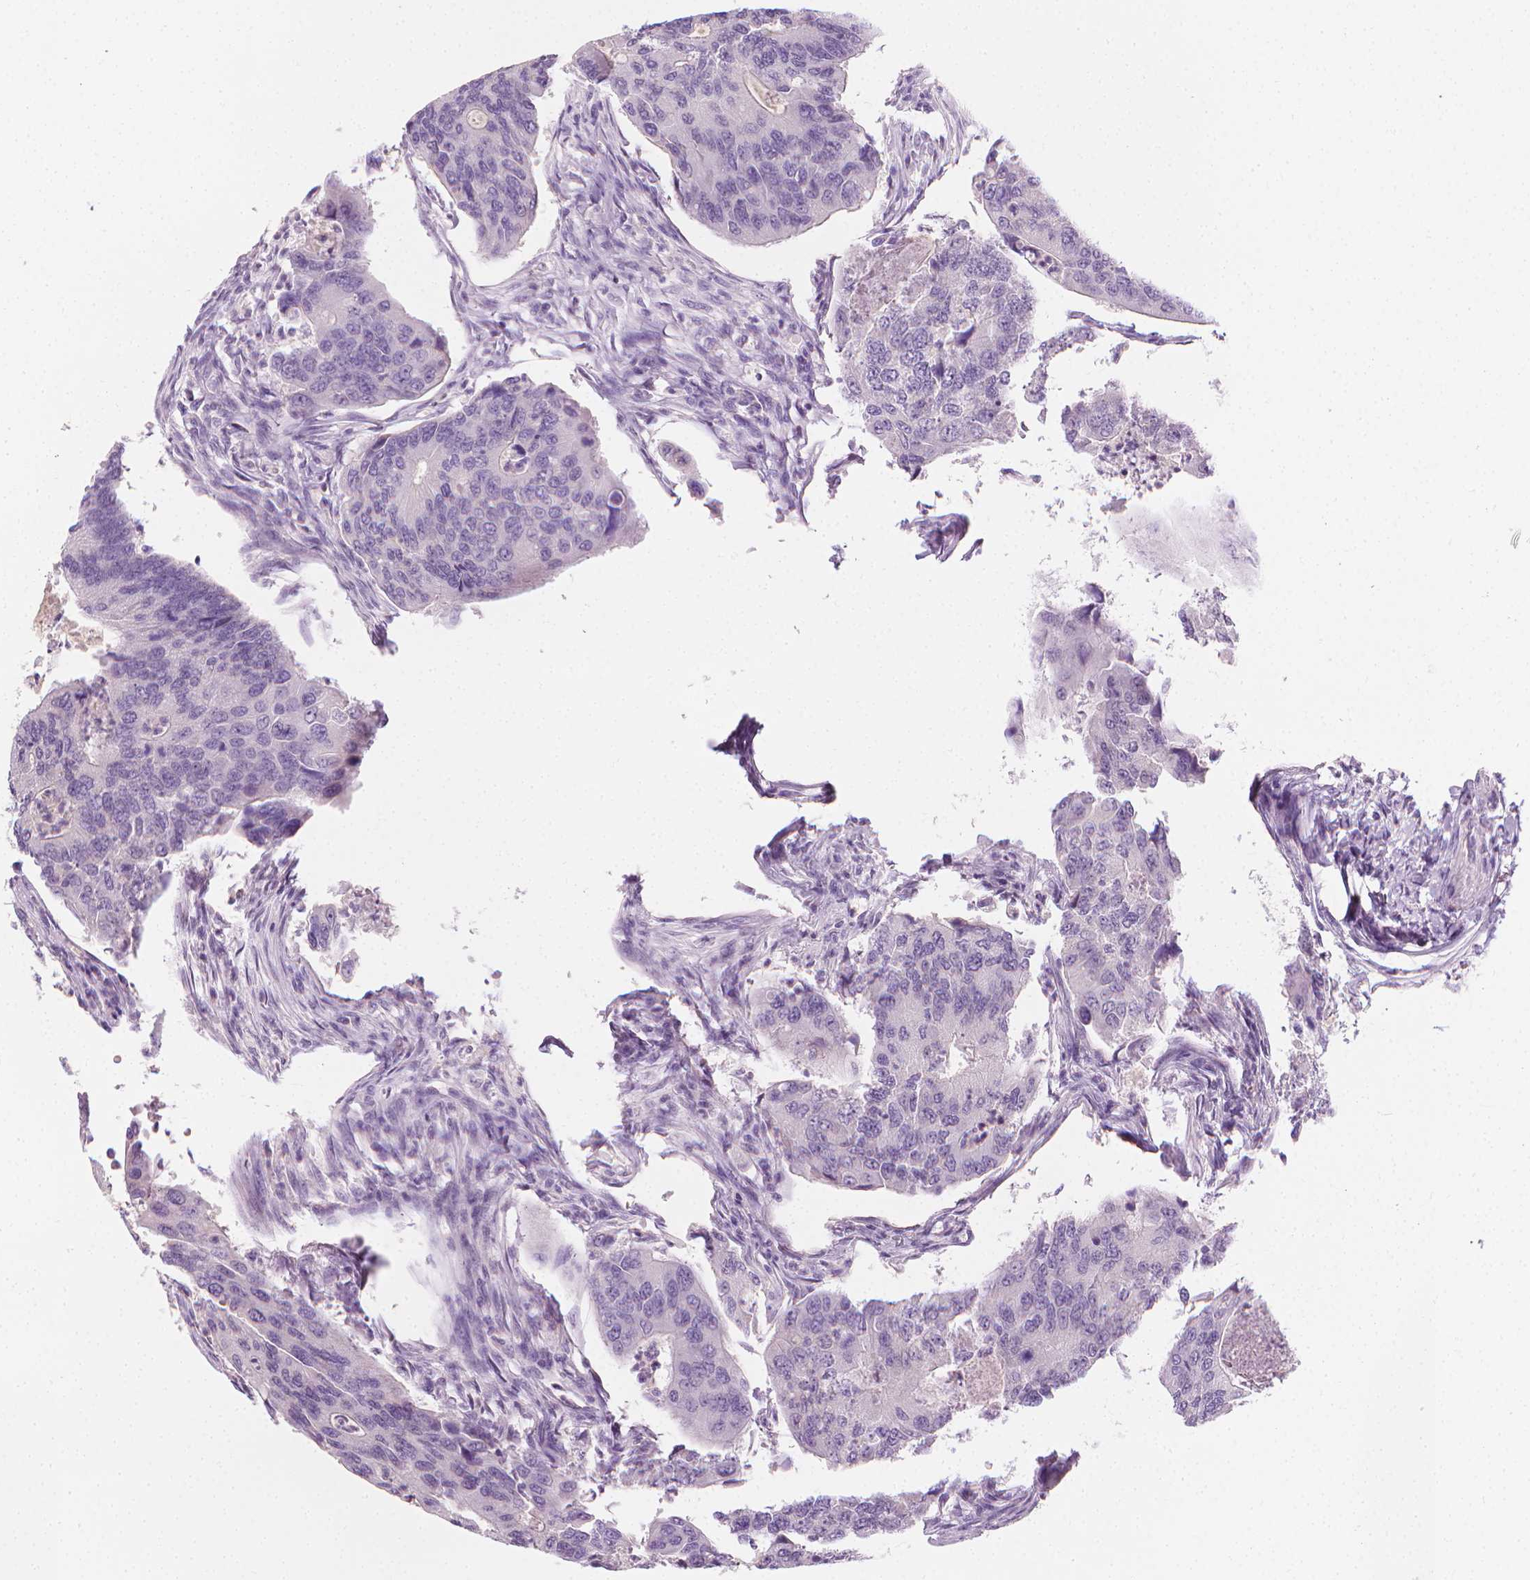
{"staining": {"intensity": "negative", "quantity": "none", "location": "none"}, "tissue": "colorectal cancer", "cell_type": "Tumor cells", "image_type": "cancer", "snomed": [{"axis": "morphology", "description": "Adenocarcinoma, NOS"}, {"axis": "topography", "description": "Colon"}], "caption": "Immunohistochemistry photomicrograph of neoplastic tissue: human colorectal adenocarcinoma stained with DAB reveals no significant protein expression in tumor cells.", "gene": "DCAF8L1", "patient": {"sex": "female", "age": 67}}